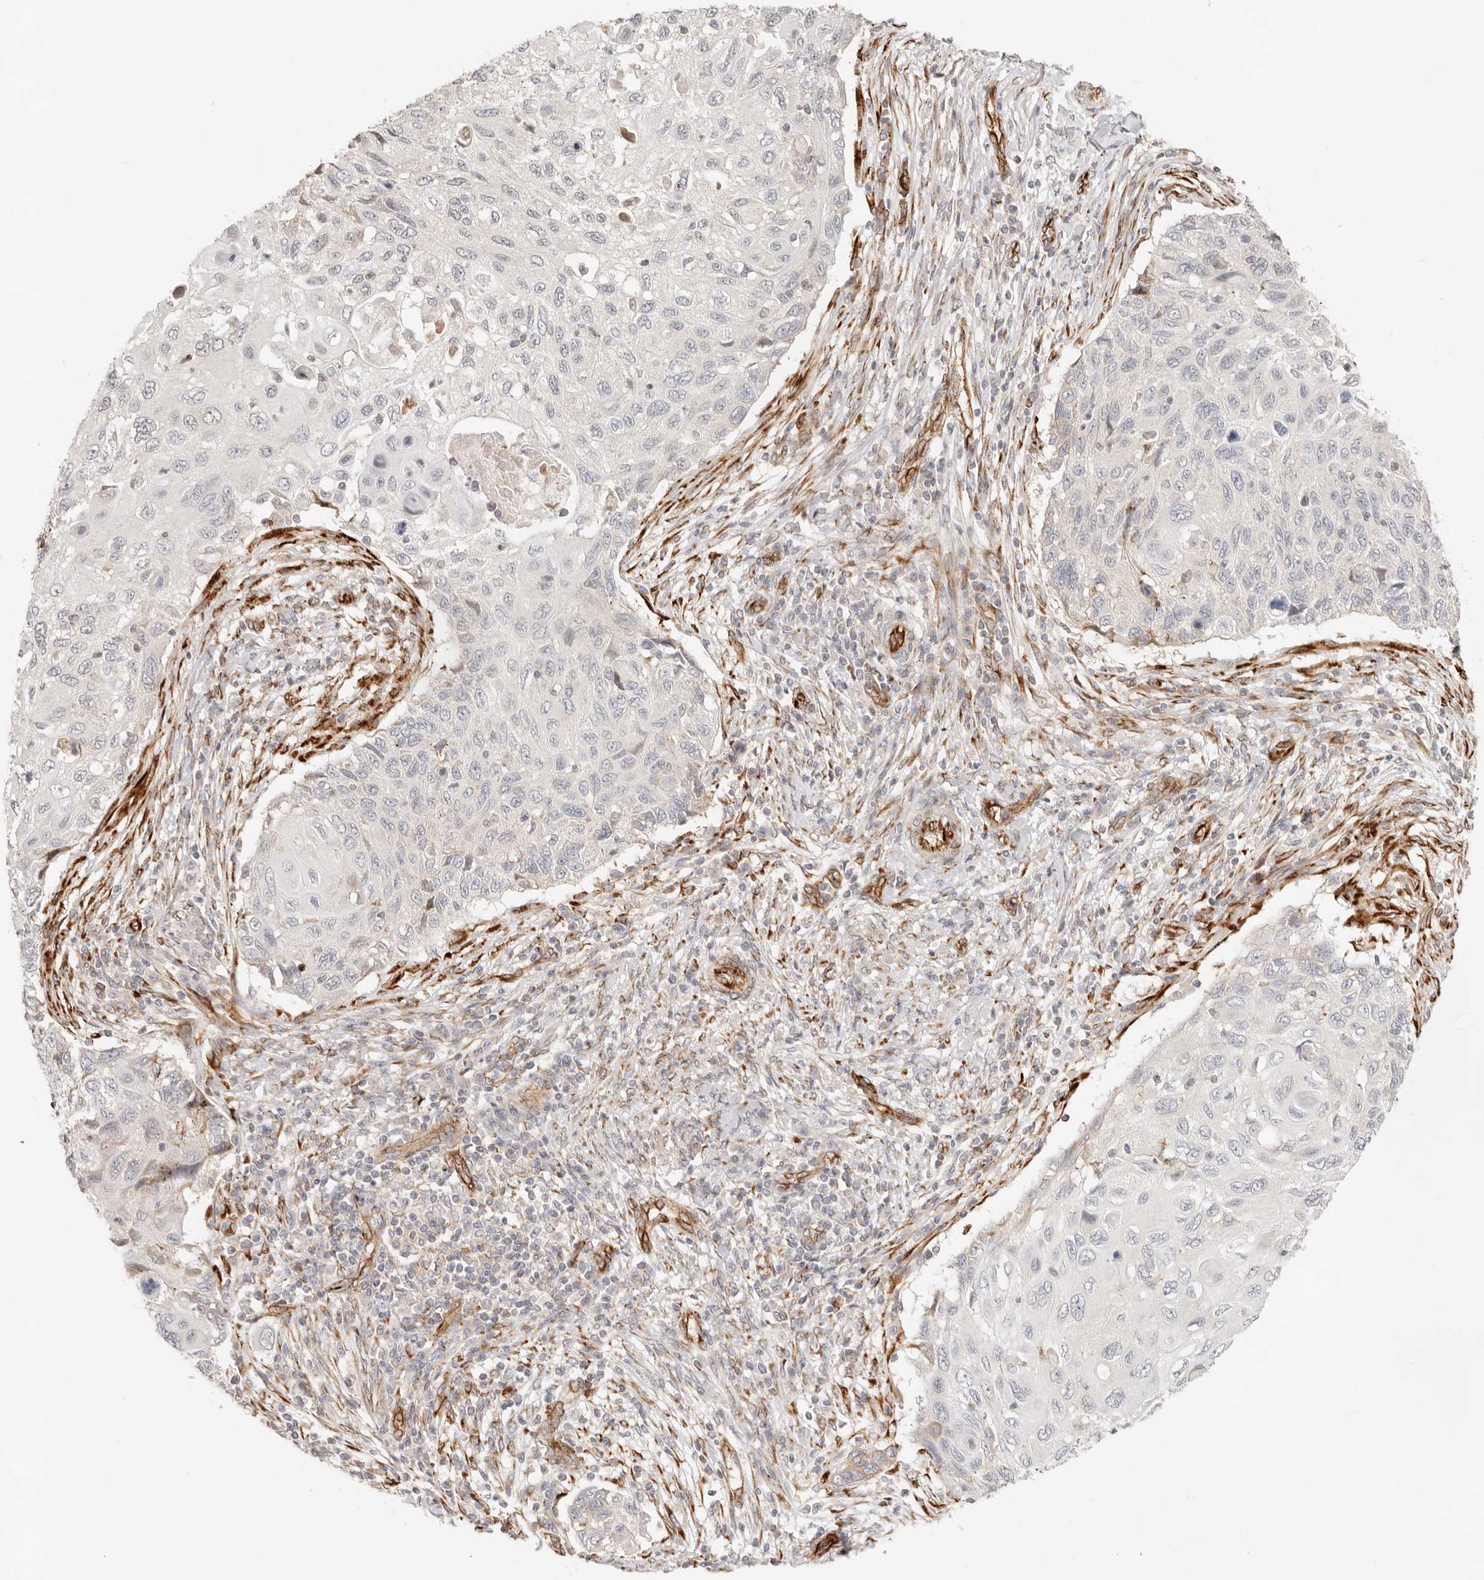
{"staining": {"intensity": "negative", "quantity": "none", "location": "none"}, "tissue": "cervical cancer", "cell_type": "Tumor cells", "image_type": "cancer", "snomed": [{"axis": "morphology", "description": "Squamous cell carcinoma, NOS"}, {"axis": "topography", "description": "Cervix"}], "caption": "Tumor cells show no significant staining in cervical cancer.", "gene": "SASS6", "patient": {"sex": "female", "age": 70}}